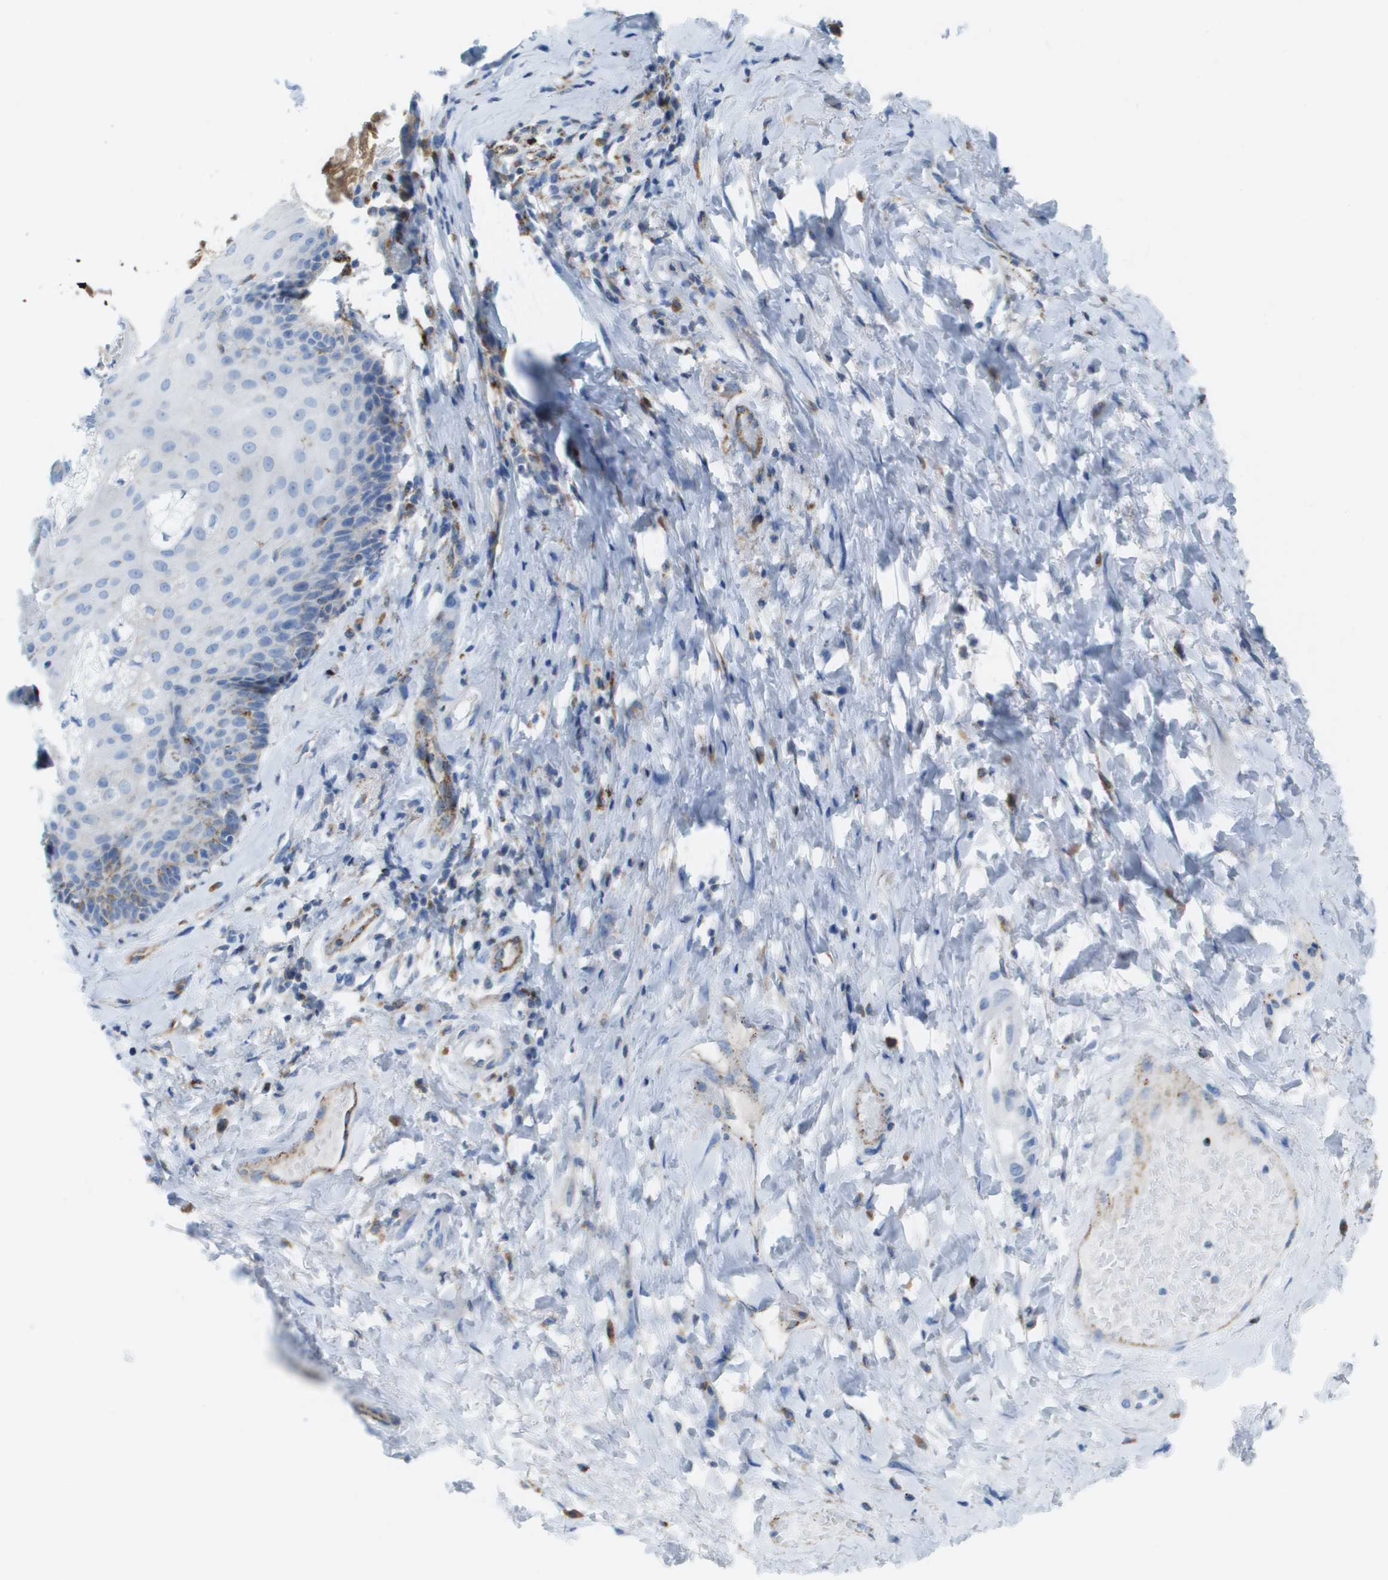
{"staining": {"intensity": "negative", "quantity": "none", "location": "none"}, "tissue": "skin", "cell_type": "Epidermal cells", "image_type": "normal", "snomed": [{"axis": "morphology", "description": "Normal tissue, NOS"}, {"axis": "topography", "description": "Anal"}], "caption": "Micrograph shows no significant protein positivity in epidermal cells of normal skin. (DAB IHC with hematoxylin counter stain).", "gene": "PRCP", "patient": {"sex": "male", "age": 69}}